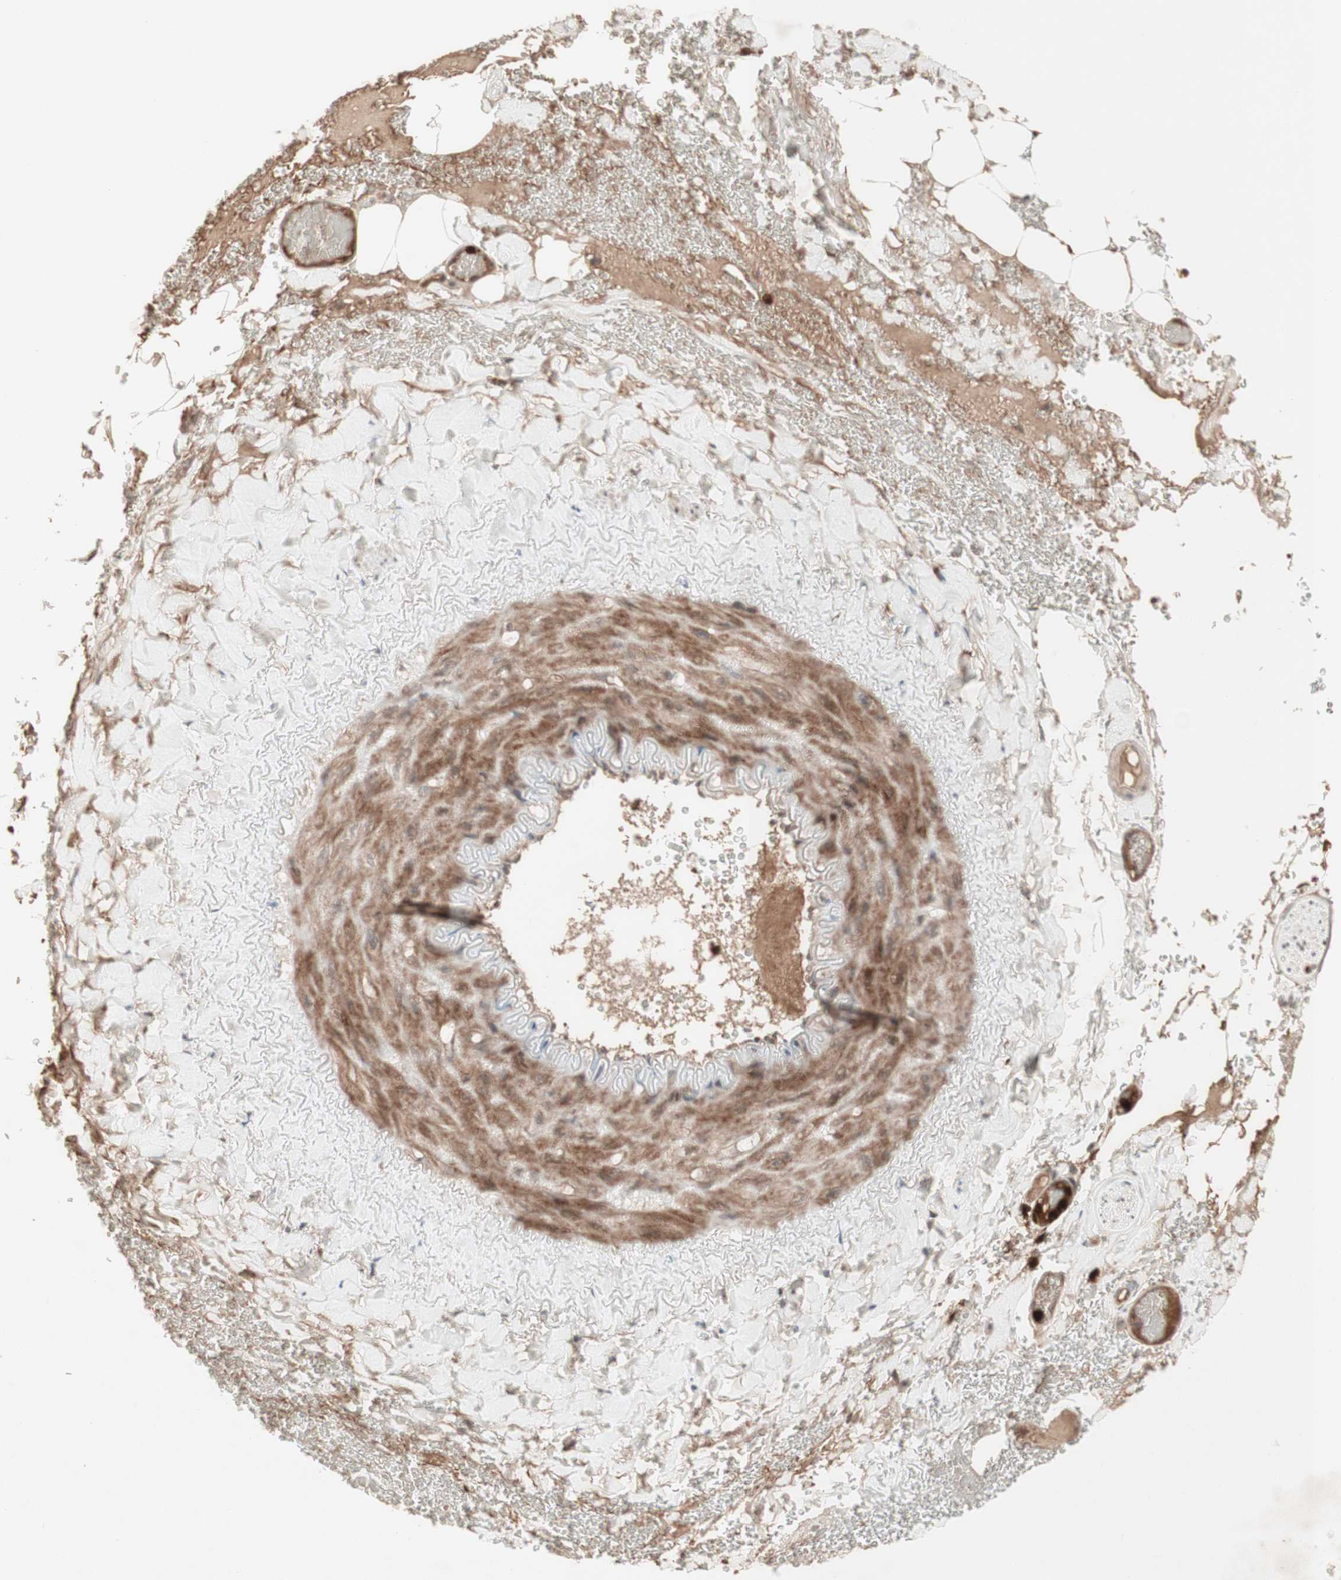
{"staining": {"intensity": "moderate", "quantity": ">75%", "location": "cytoplasmic/membranous"}, "tissue": "adipose tissue", "cell_type": "Adipocytes", "image_type": "normal", "snomed": [{"axis": "morphology", "description": "Normal tissue, NOS"}, {"axis": "topography", "description": "Peripheral nerve tissue"}], "caption": "Brown immunohistochemical staining in benign human adipose tissue exhibits moderate cytoplasmic/membranous expression in approximately >75% of adipocytes. (brown staining indicates protein expression, while blue staining denotes nuclei).", "gene": "MSH6", "patient": {"sex": "male", "age": 70}}